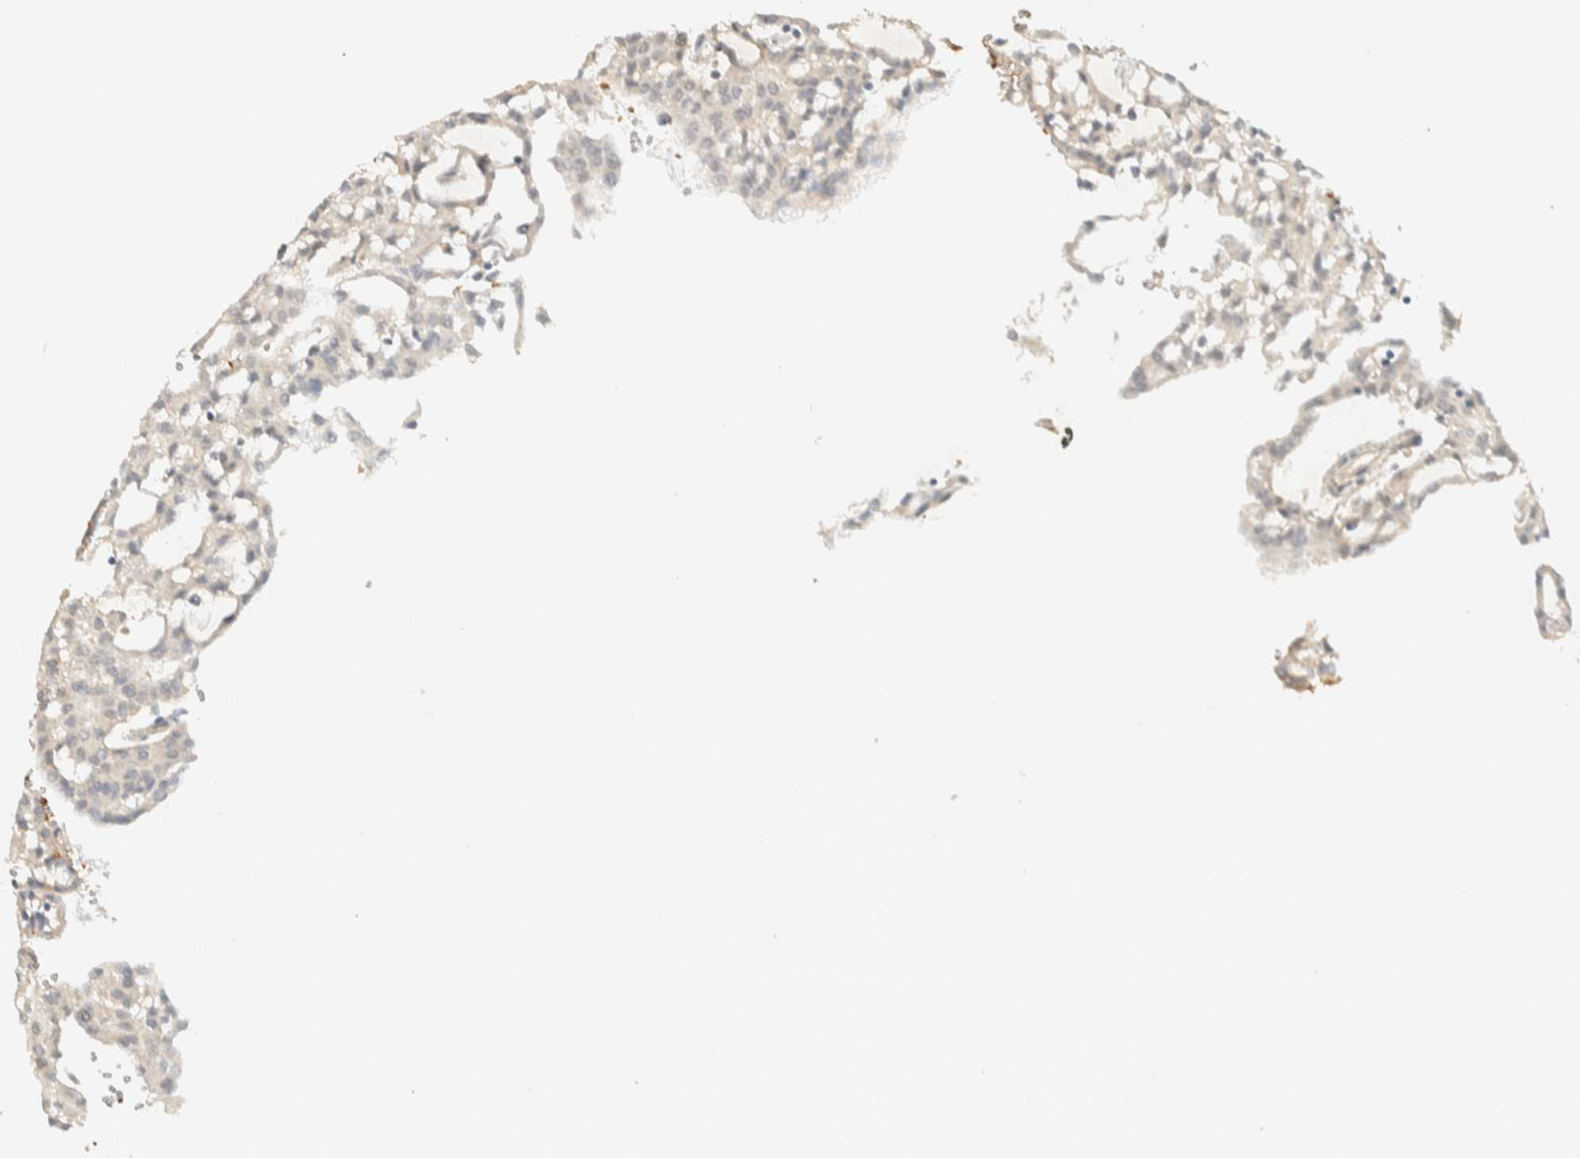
{"staining": {"intensity": "negative", "quantity": "none", "location": "none"}, "tissue": "renal cancer", "cell_type": "Tumor cells", "image_type": "cancer", "snomed": [{"axis": "morphology", "description": "Adenocarcinoma, NOS"}, {"axis": "topography", "description": "Kidney"}], "caption": "The immunohistochemistry histopathology image has no significant staining in tumor cells of adenocarcinoma (renal) tissue.", "gene": "TNK1", "patient": {"sex": "male", "age": 63}}